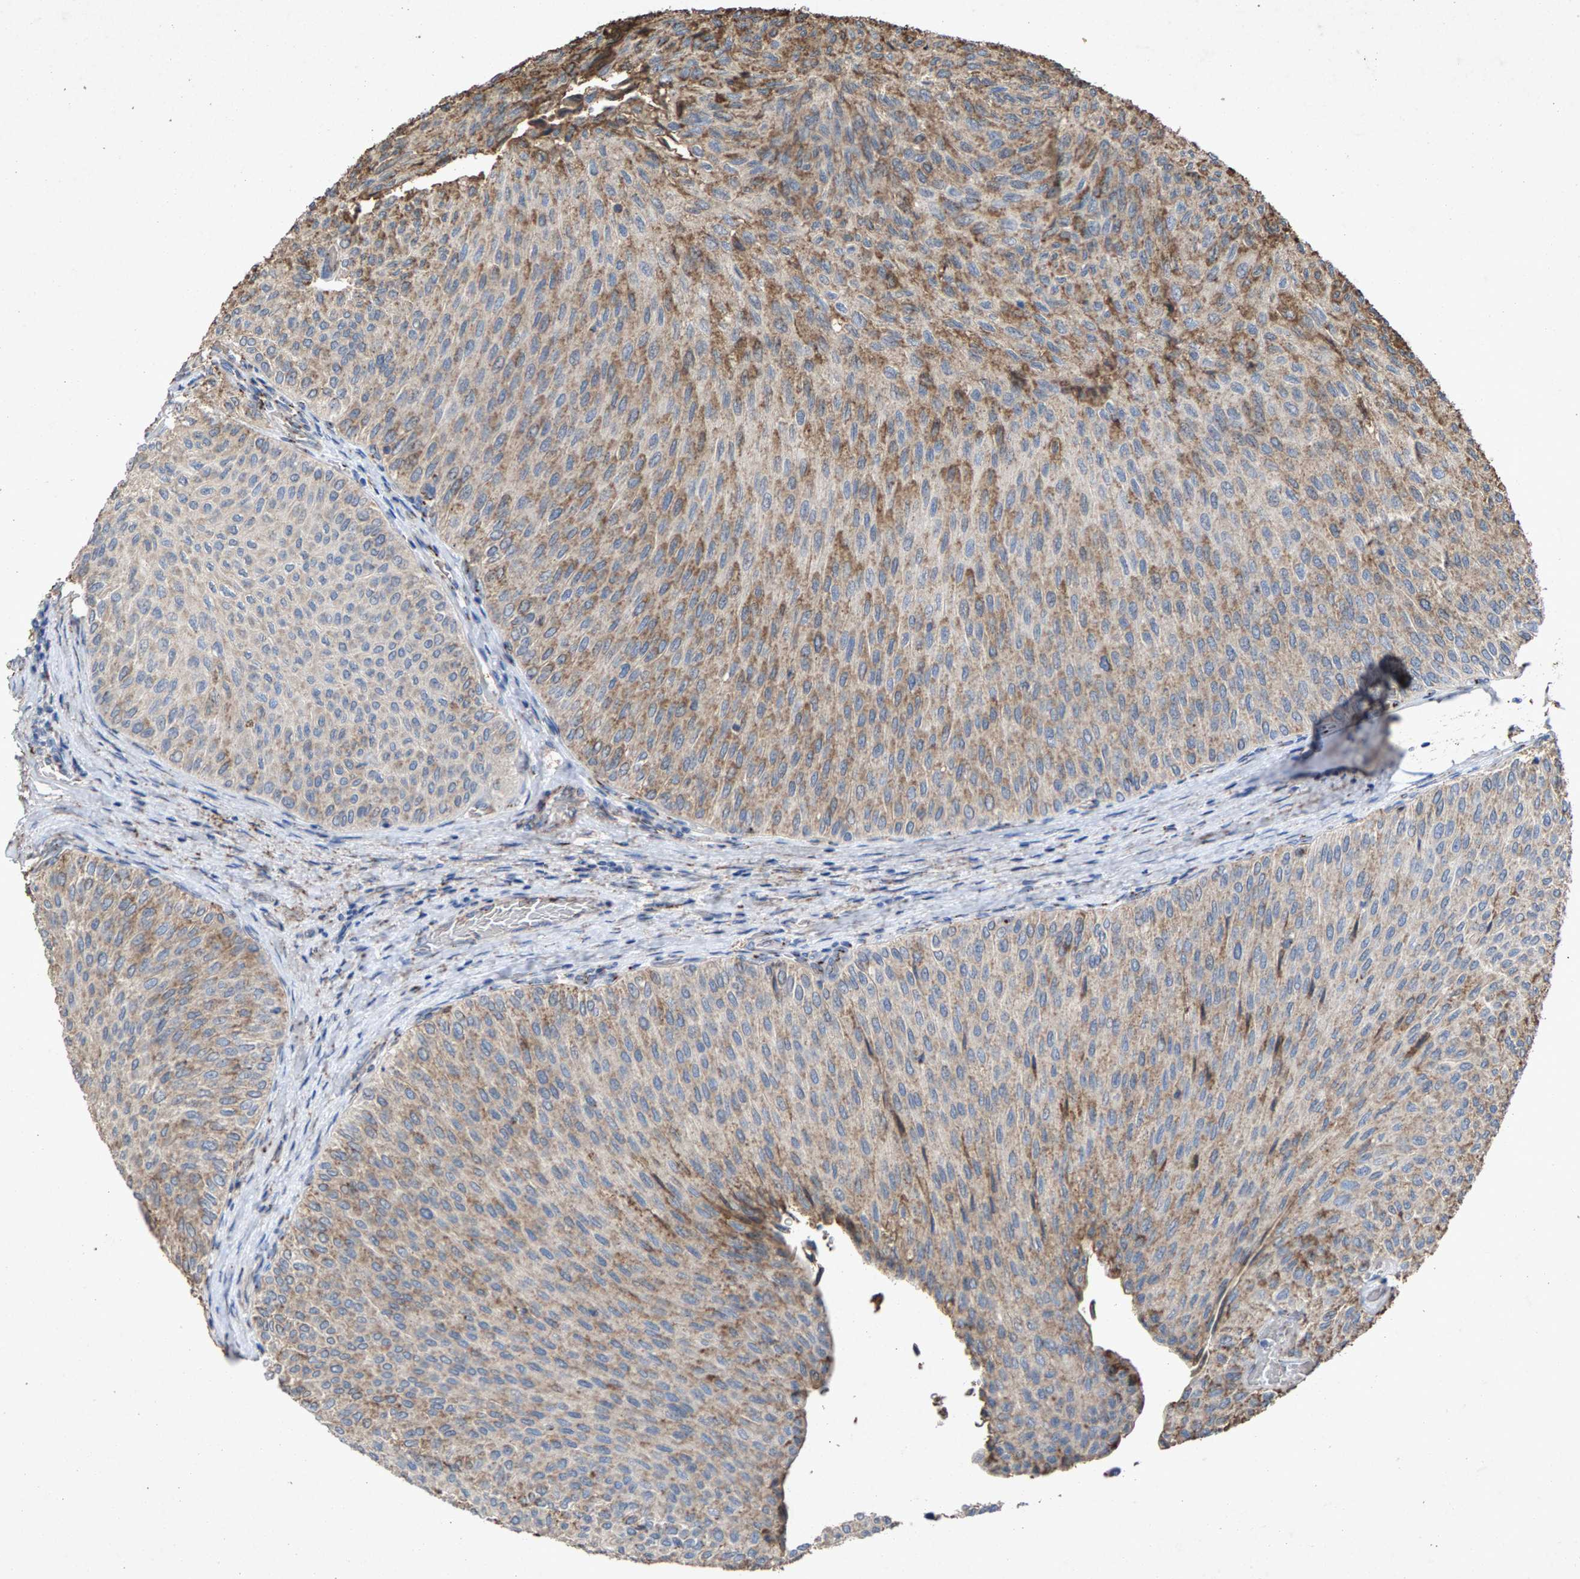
{"staining": {"intensity": "moderate", "quantity": "25%-75%", "location": "cytoplasmic/membranous"}, "tissue": "urothelial cancer", "cell_type": "Tumor cells", "image_type": "cancer", "snomed": [{"axis": "morphology", "description": "Urothelial carcinoma, Low grade"}, {"axis": "topography", "description": "Urinary bladder"}], "caption": "DAB immunohistochemical staining of urothelial cancer demonstrates moderate cytoplasmic/membranous protein staining in approximately 25%-75% of tumor cells. Nuclei are stained in blue.", "gene": "MAN2A1", "patient": {"sex": "male", "age": 78}}